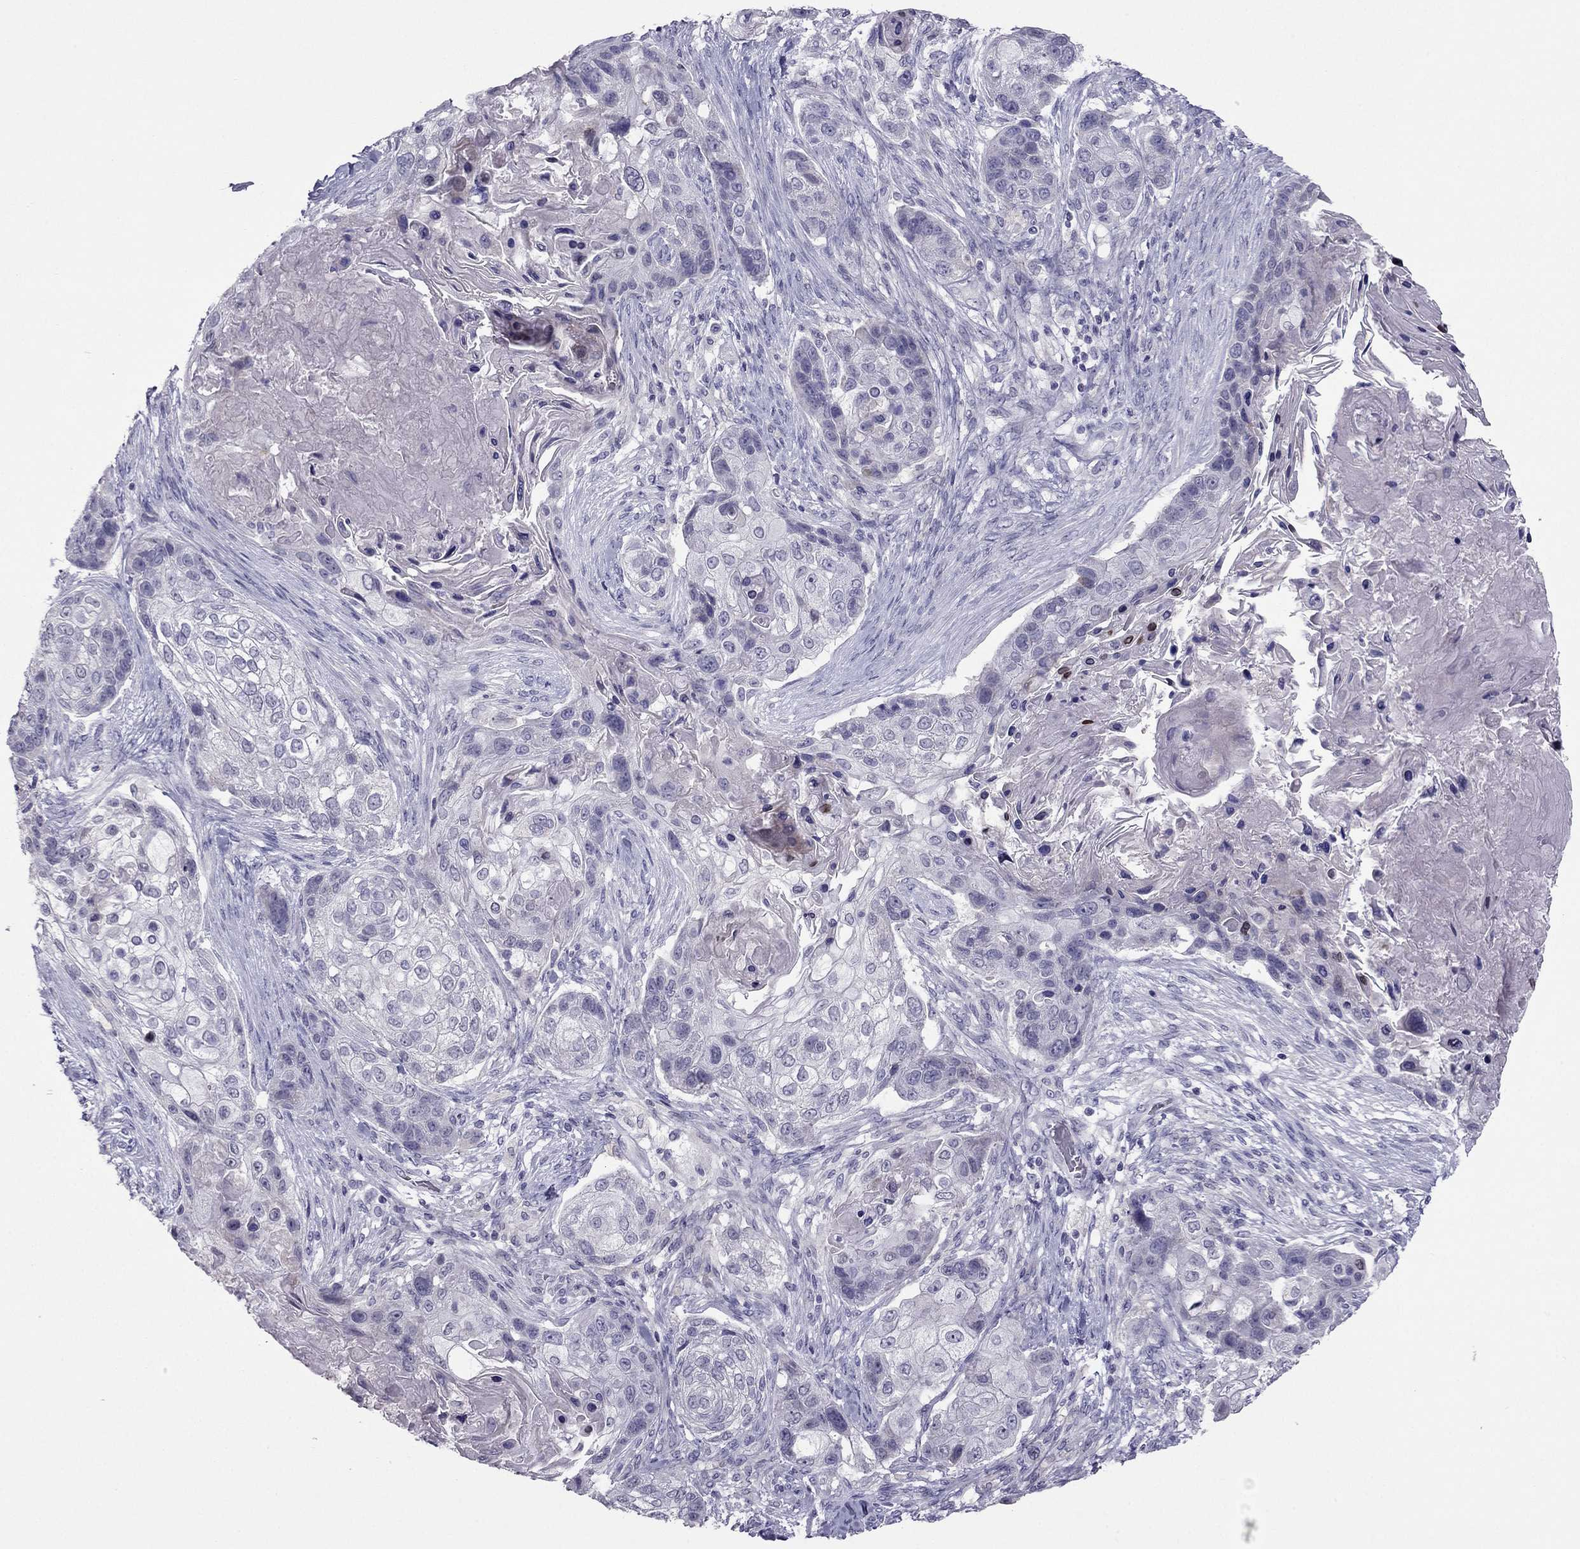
{"staining": {"intensity": "negative", "quantity": "none", "location": "none"}, "tissue": "lung cancer", "cell_type": "Tumor cells", "image_type": "cancer", "snomed": [{"axis": "morphology", "description": "Squamous cell carcinoma, NOS"}, {"axis": "topography", "description": "Lung"}], "caption": "An immunohistochemistry image of lung squamous cell carcinoma is shown. There is no staining in tumor cells of lung squamous cell carcinoma. Brightfield microscopy of IHC stained with DAB (3,3'-diaminobenzidine) (brown) and hematoxylin (blue), captured at high magnification.", "gene": "RGS8", "patient": {"sex": "male", "age": 69}}